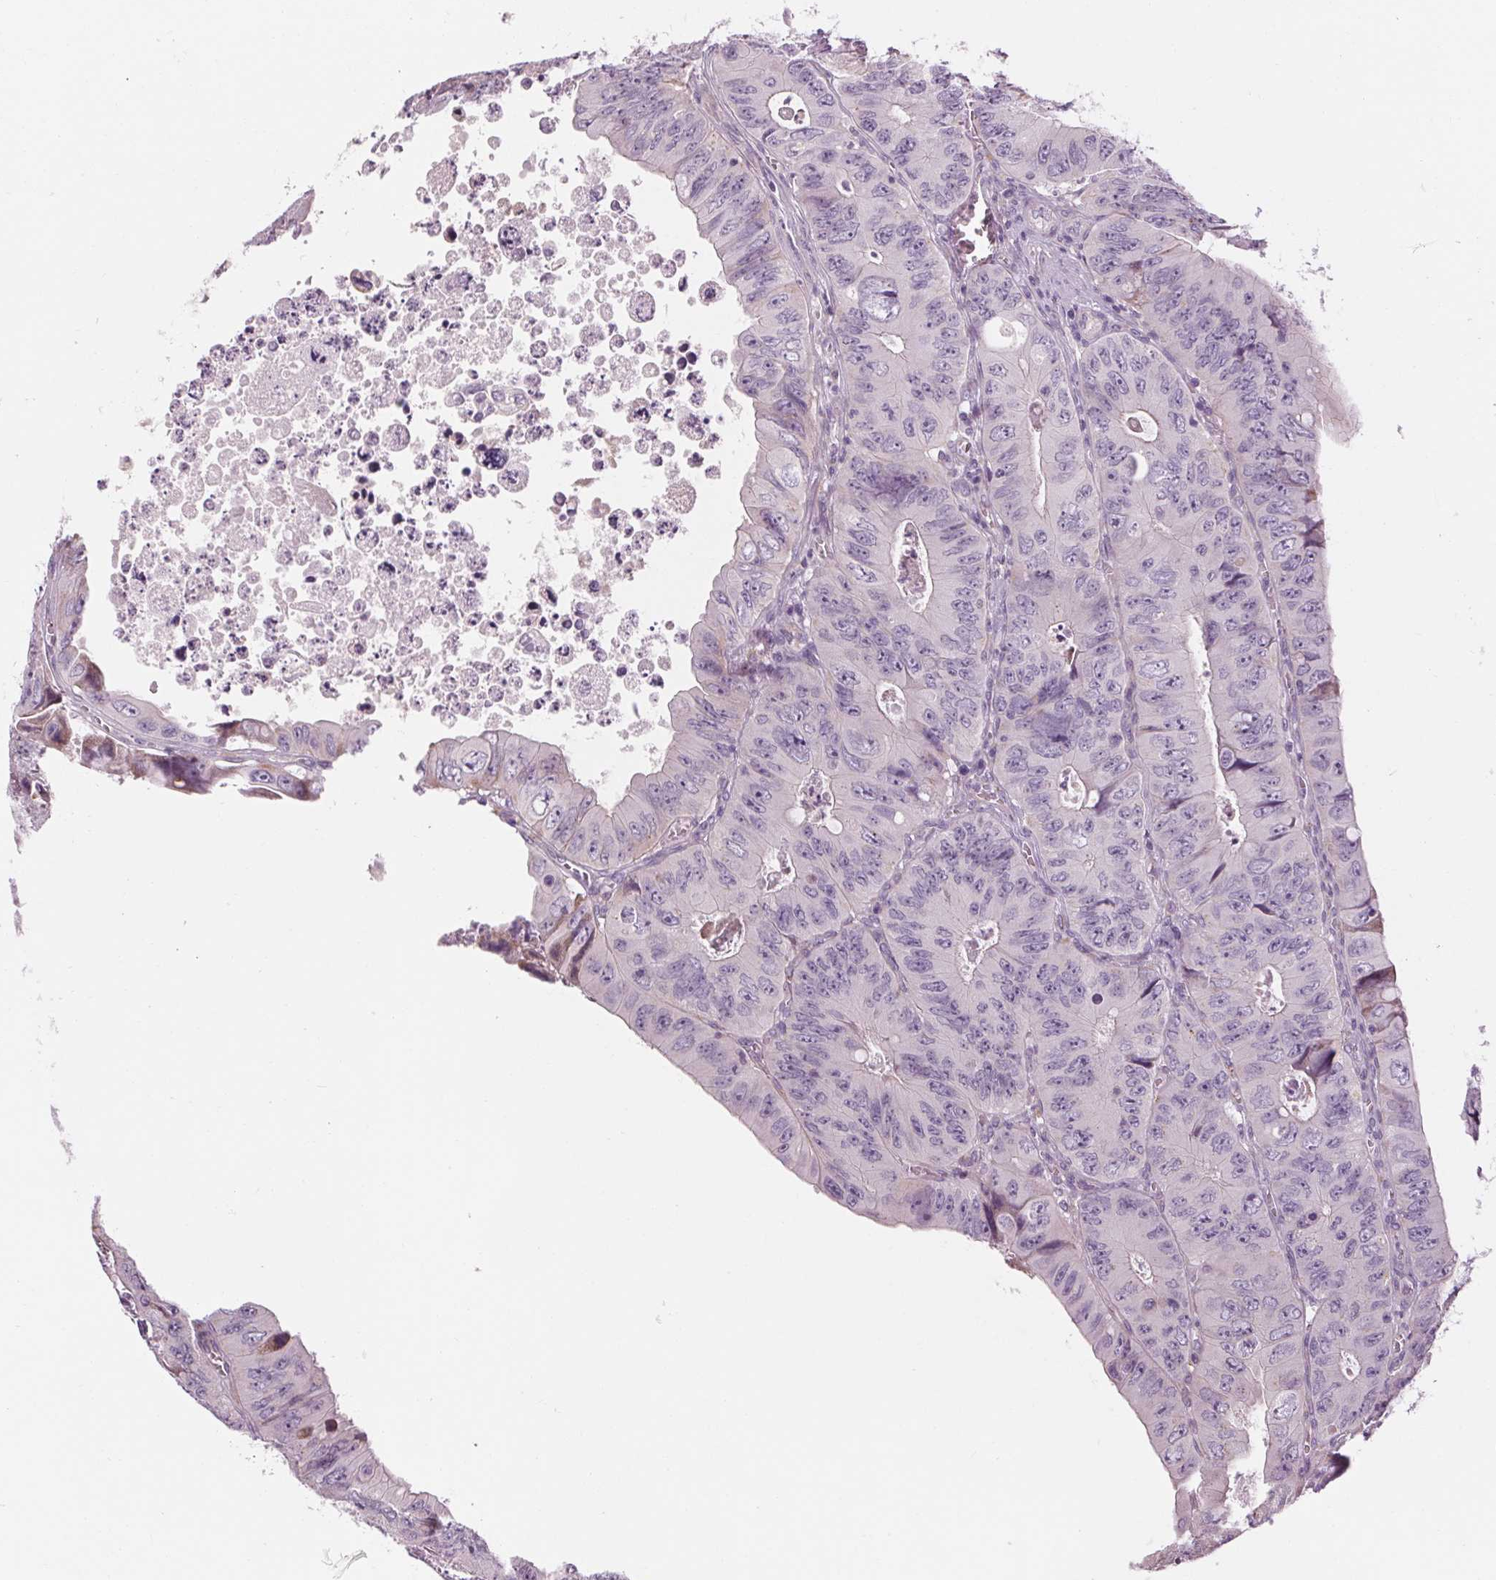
{"staining": {"intensity": "negative", "quantity": "none", "location": "none"}, "tissue": "colorectal cancer", "cell_type": "Tumor cells", "image_type": "cancer", "snomed": [{"axis": "morphology", "description": "Adenocarcinoma, NOS"}, {"axis": "topography", "description": "Colon"}], "caption": "IHC of adenocarcinoma (colorectal) displays no positivity in tumor cells.", "gene": "SAMD5", "patient": {"sex": "female", "age": 84}}